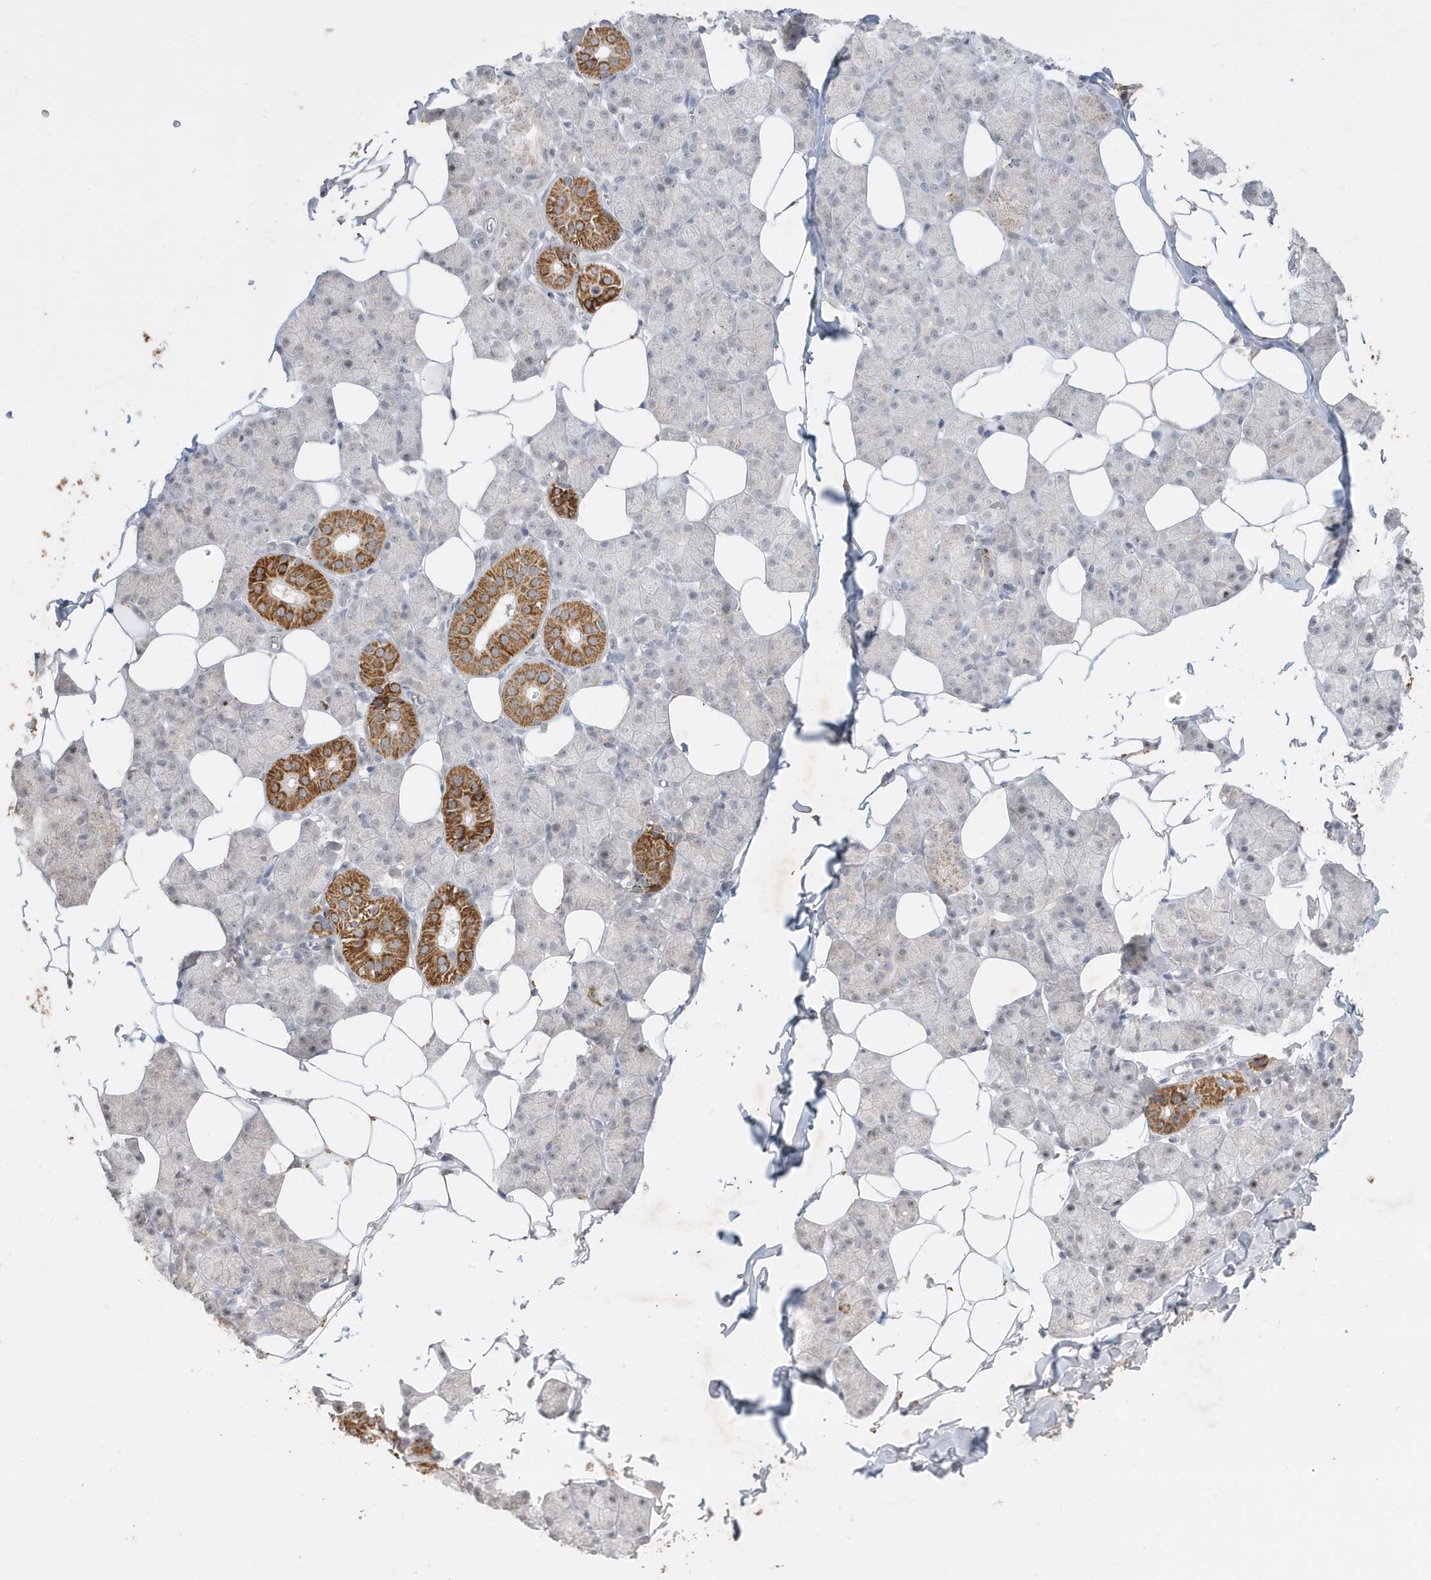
{"staining": {"intensity": "strong", "quantity": "<25%", "location": "cytoplasmic/membranous"}, "tissue": "salivary gland", "cell_type": "Glandular cells", "image_type": "normal", "snomed": [{"axis": "morphology", "description": "Normal tissue, NOS"}, {"axis": "topography", "description": "Salivary gland"}], "caption": "High-power microscopy captured an IHC image of benign salivary gland, revealing strong cytoplasmic/membranous positivity in approximately <25% of glandular cells. (brown staining indicates protein expression, while blue staining denotes nuclei).", "gene": "FNDC1", "patient": {"sex": "female", "age": 33}}